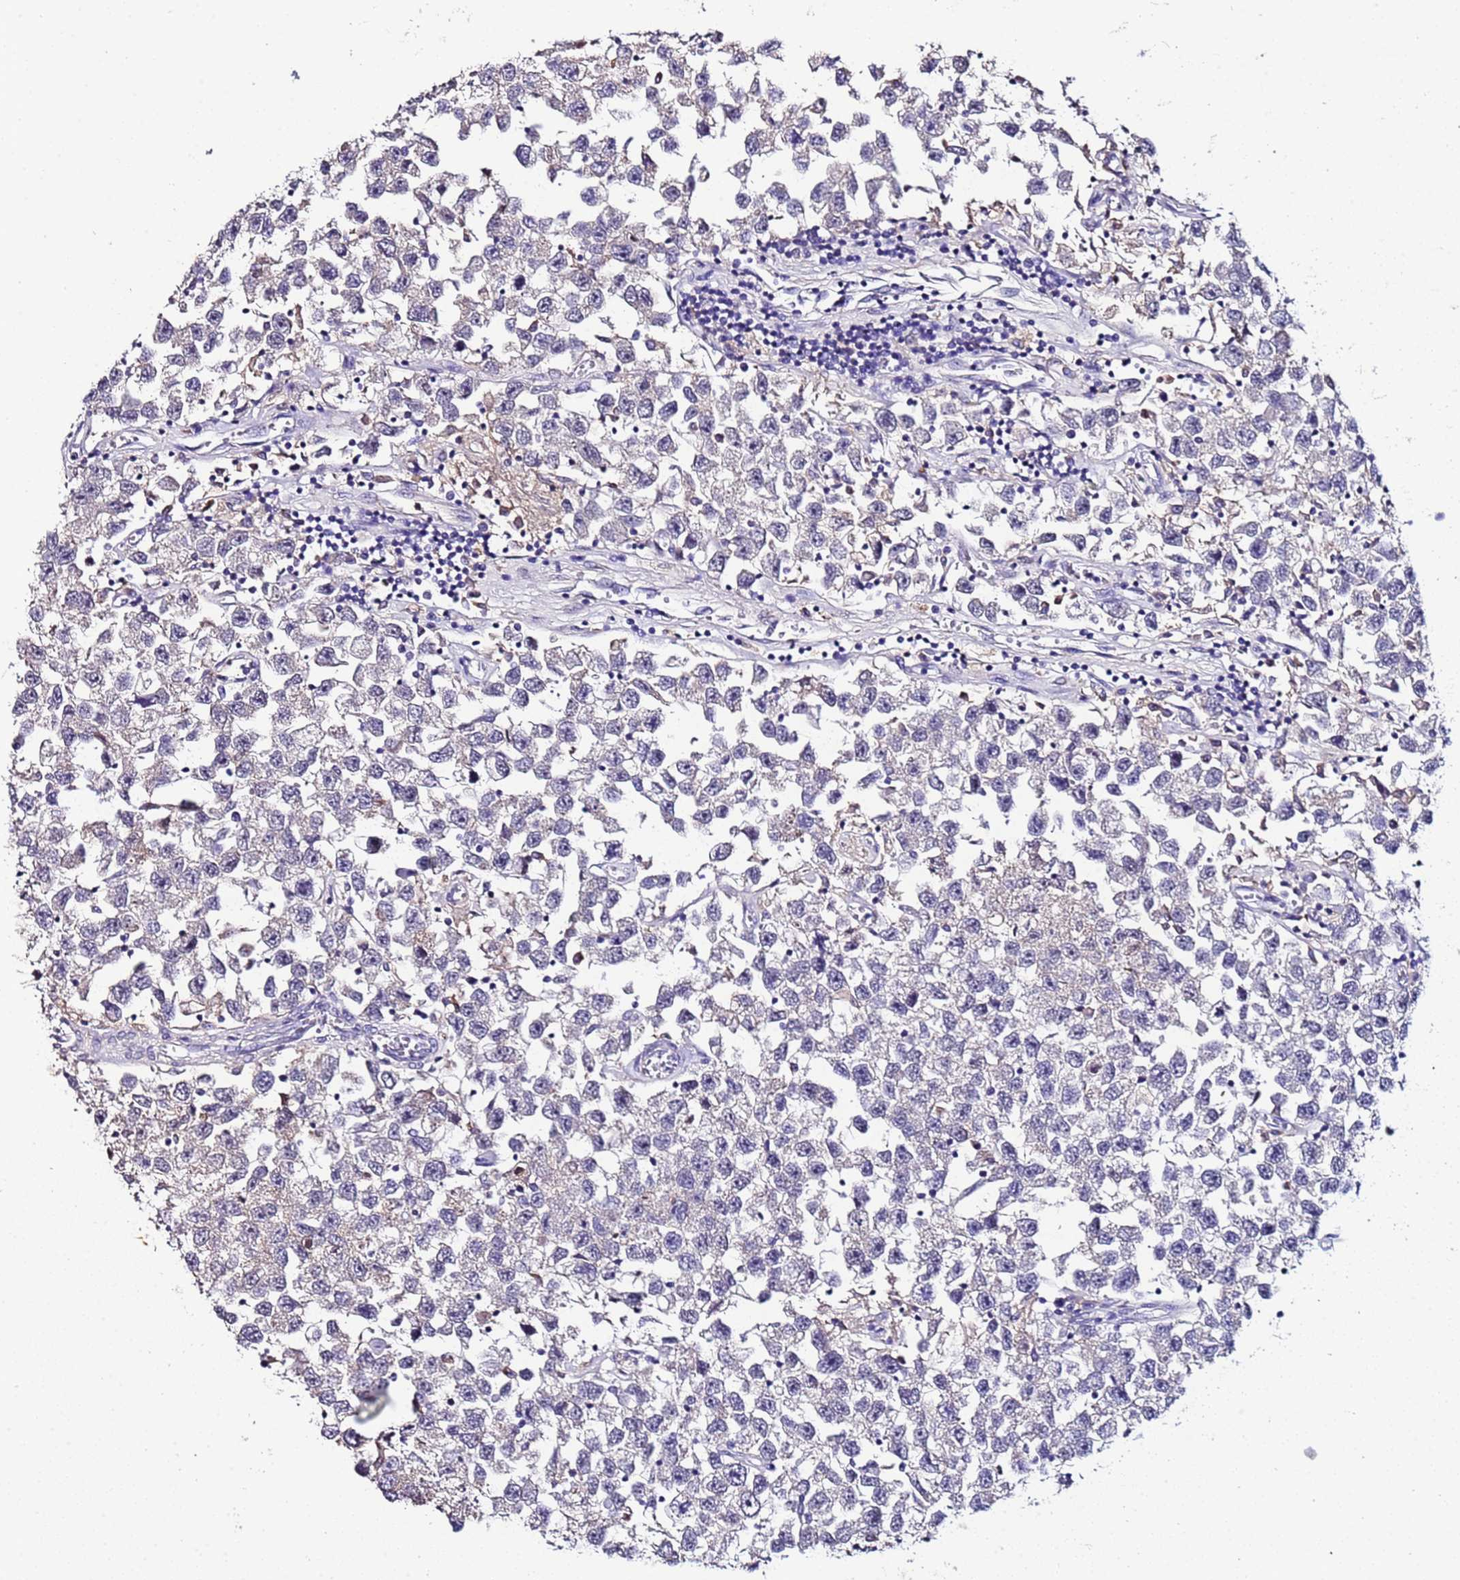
{"staining": {"intensity": "negative", "quantity": "none", "location": "none"}, "tissue": "testis cancer", "cell_type": "Tumor cells", "image_type": "cancer", "snomed": [{"axis": "morphology", "description": "Seminoma, NOS"}, {"axis": "topography", "description": "Testis"}], "caption": "Human testis seminoma stained for a protein using immunohistochemistry shows no expression in tumor cells.", "gene": "ZNF248", "patient": {"sex": "male", "age": 26}}